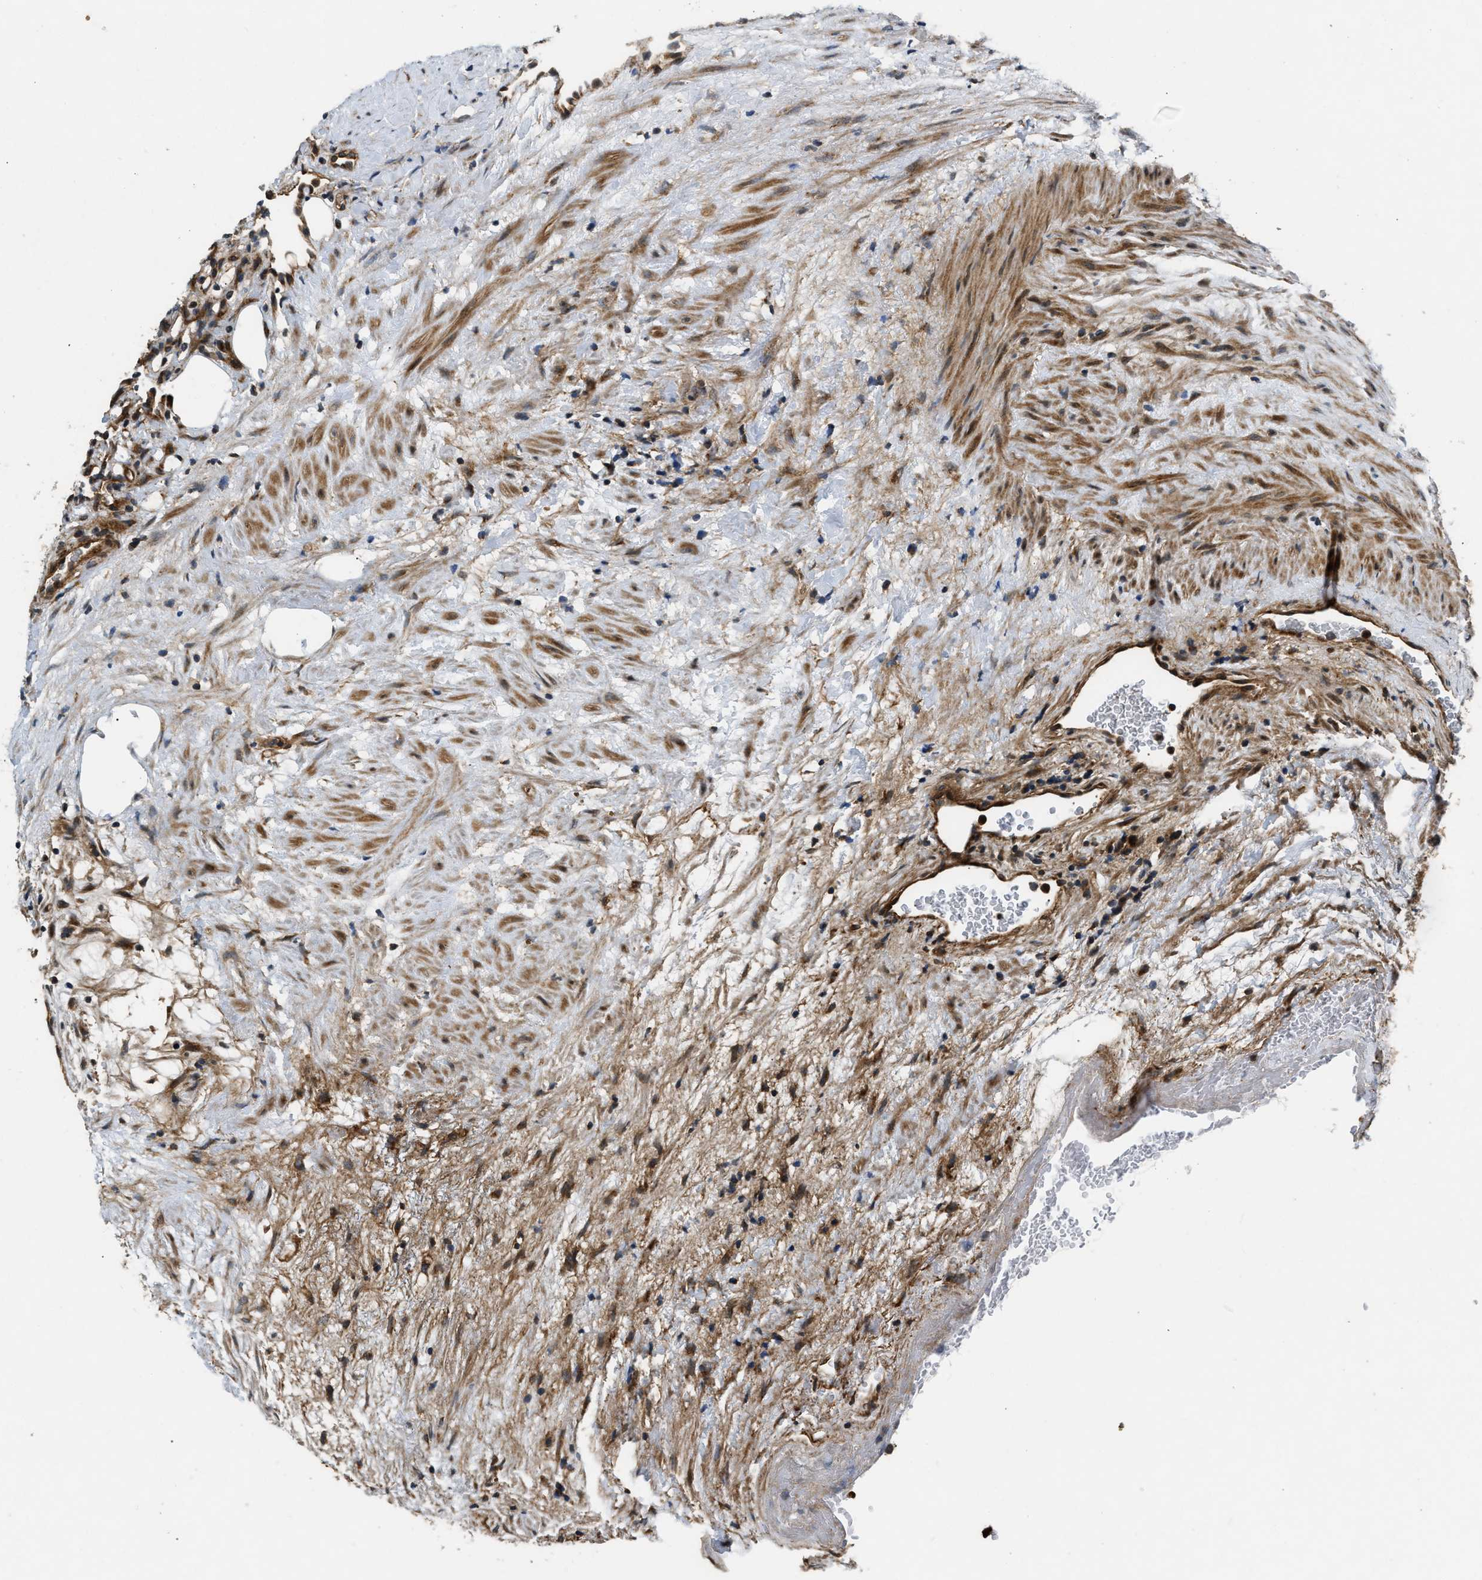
{"staining": {"intensity": "weak", "quantity": ">75%", "location": "cytoplasmic/membranous"}, "tissue": "renal cancer", "cell_type": "Tumor cells", "image_type": "cancer", "snomed": [{"axis": "morphology", "description": "Adenocarcinoma, NOS"}, {"axis": "topography", "description": "Kidney"}], "caption": "Immunohistochemical staining of renal cancer exhibits low levels of weak cytoplasmic/membranous expression in about >75% of tumor cells. The staining was performed using DAB (3,3'-diaminobenzidine), with brown indicating positive protein expression. Nuclei are stained blue with hematoxylin.", "gene": "PNPLA8", "patient": {"sex": "female", "age": 69}}